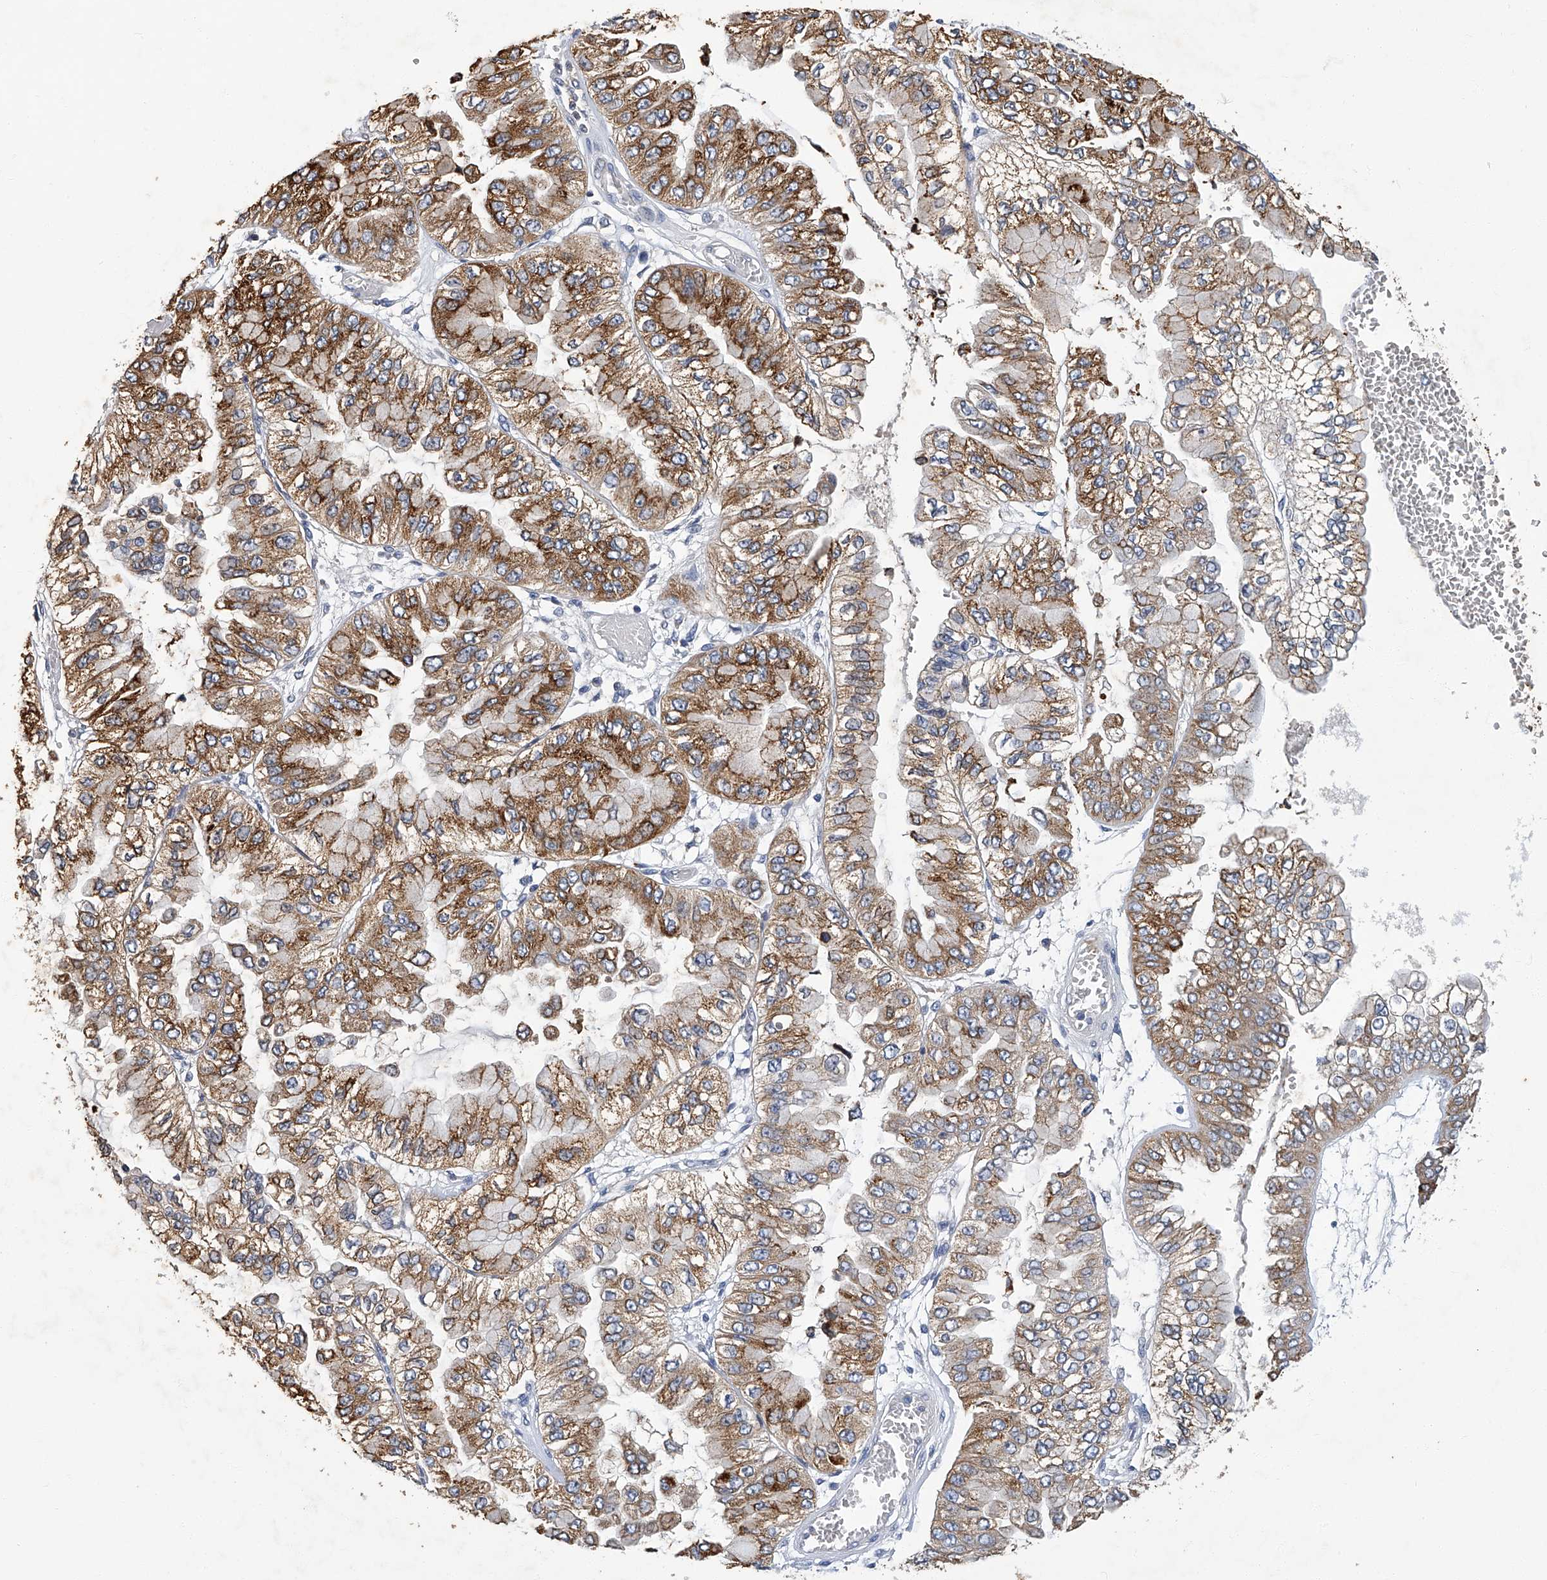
{"staining": {"intensity": "moderate", "quantity": ">75%", "location": "cytoplasmic/membranous"}, "tissue": "liver cancer", "cell_type": "Tumor cells", "image_type": "cancer", "snomed": [{"axis": "morphology", "description": "Cholangiocarcinoma"}, {"axis": "topography", "description": "Liver"}], "caption": "This image shows cholangiocarcinoma (liver) stained with immunohistochemistry (IHC) to label a protein in brown. The cytoplasmic/membranous of tumor cells show moderate positivity for the protein. Nuclei are counter-stained blue.", "gene": "TGFBR1", "patient": {"sex": "female", "age": 79}}